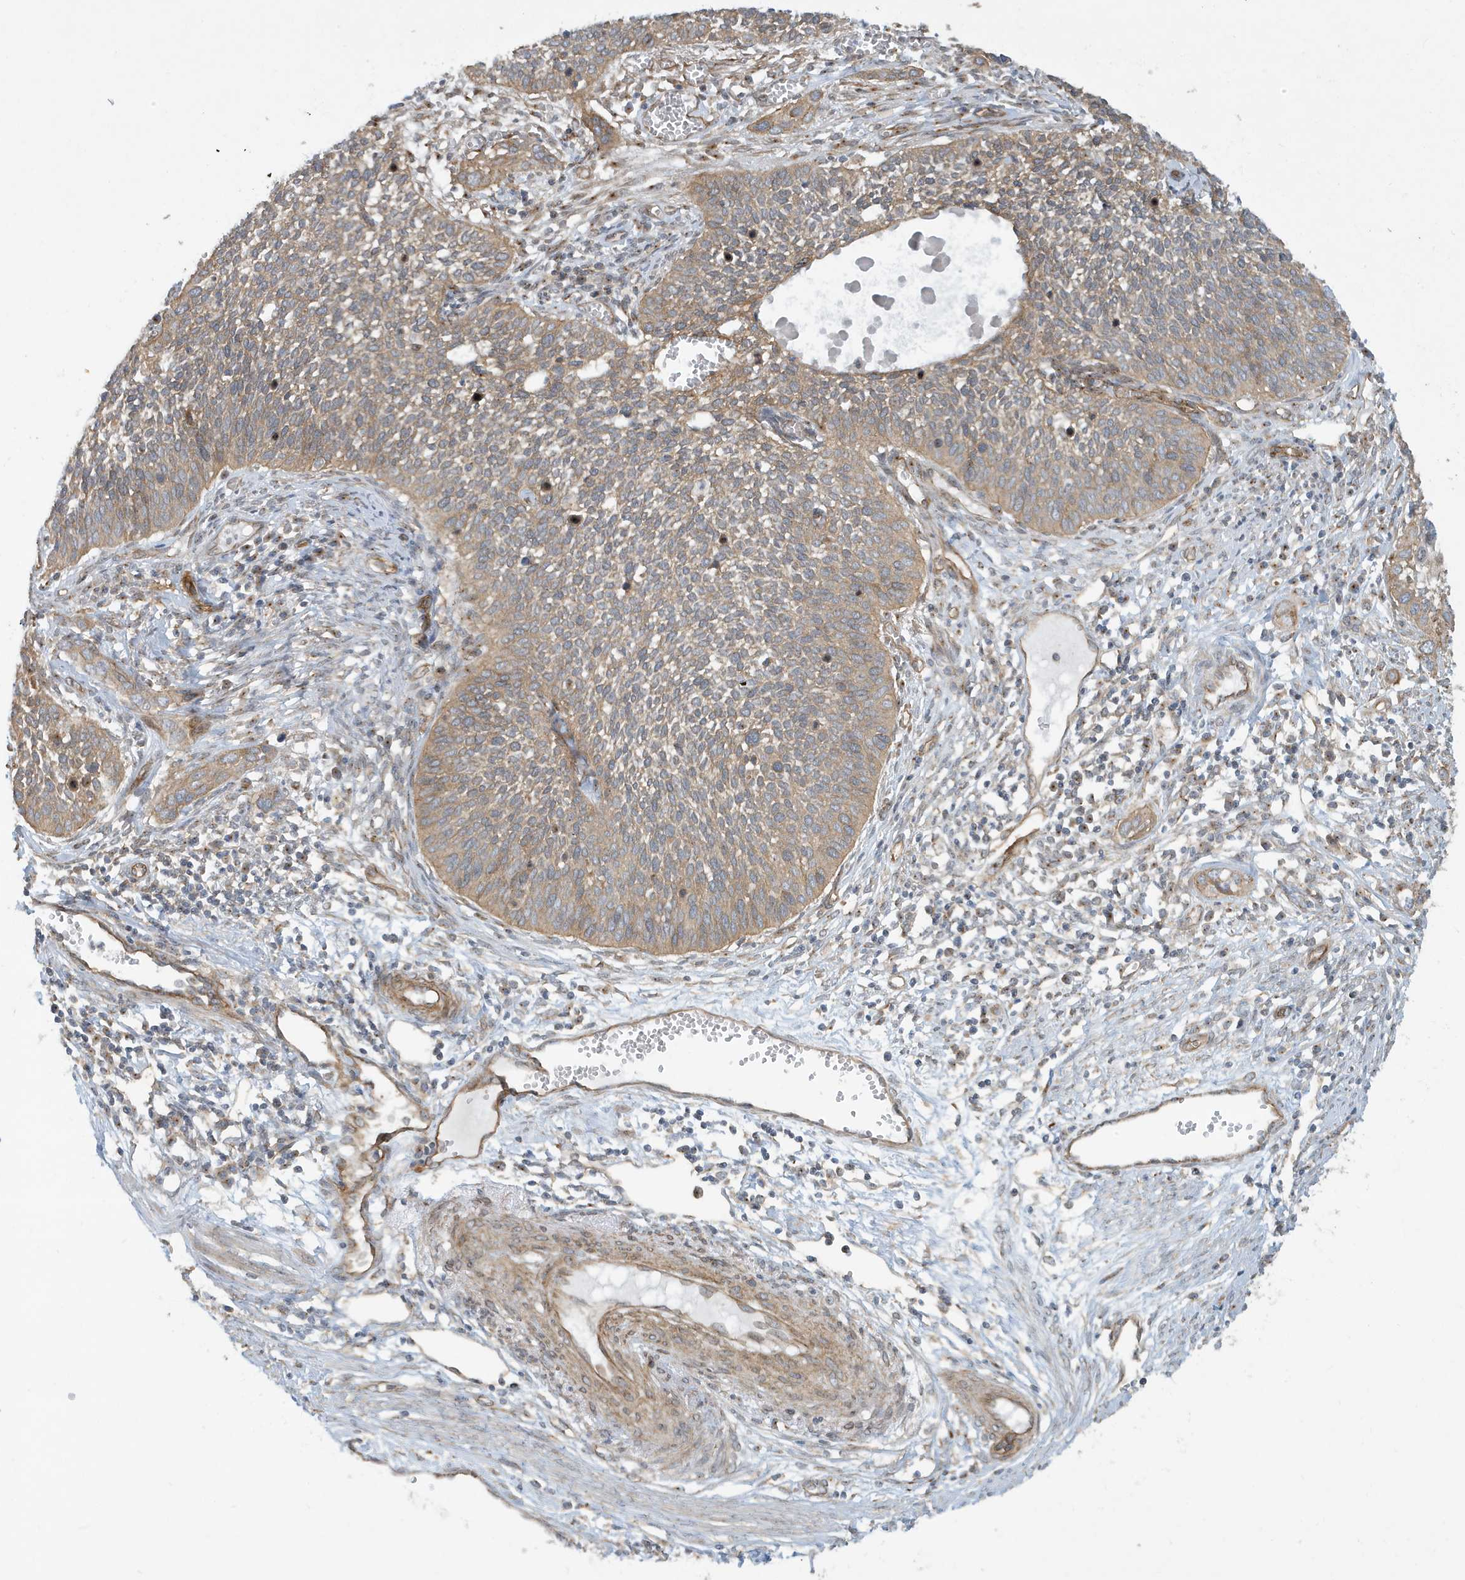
{"staining": {"intensity": "weak", "quantity": ">75%", "location": "cytoplasmic/membranous"}, "tissue": "cervical cancer", "cell_type": "Tumor cells", "image_type": "cancer", "snomed": [{"axis": "morphology", "description": "Squamous cell carcinoma, NOS"}, {"axis": "topography", "description": "Cervix"}], "caption": "Immunohistochemistry photomicrograph of neoplastic tissue: human cervical squamous cell carcinoma stained using immunohistochemistry reveals low levels of weak protein expression localized specifically in the cytoplasmic/membranous of tumor cells, appearing as a cytoplasmic/membranous brown color.", "gene": "ATP23", "patient": {"sex": "female", "age": 34}}